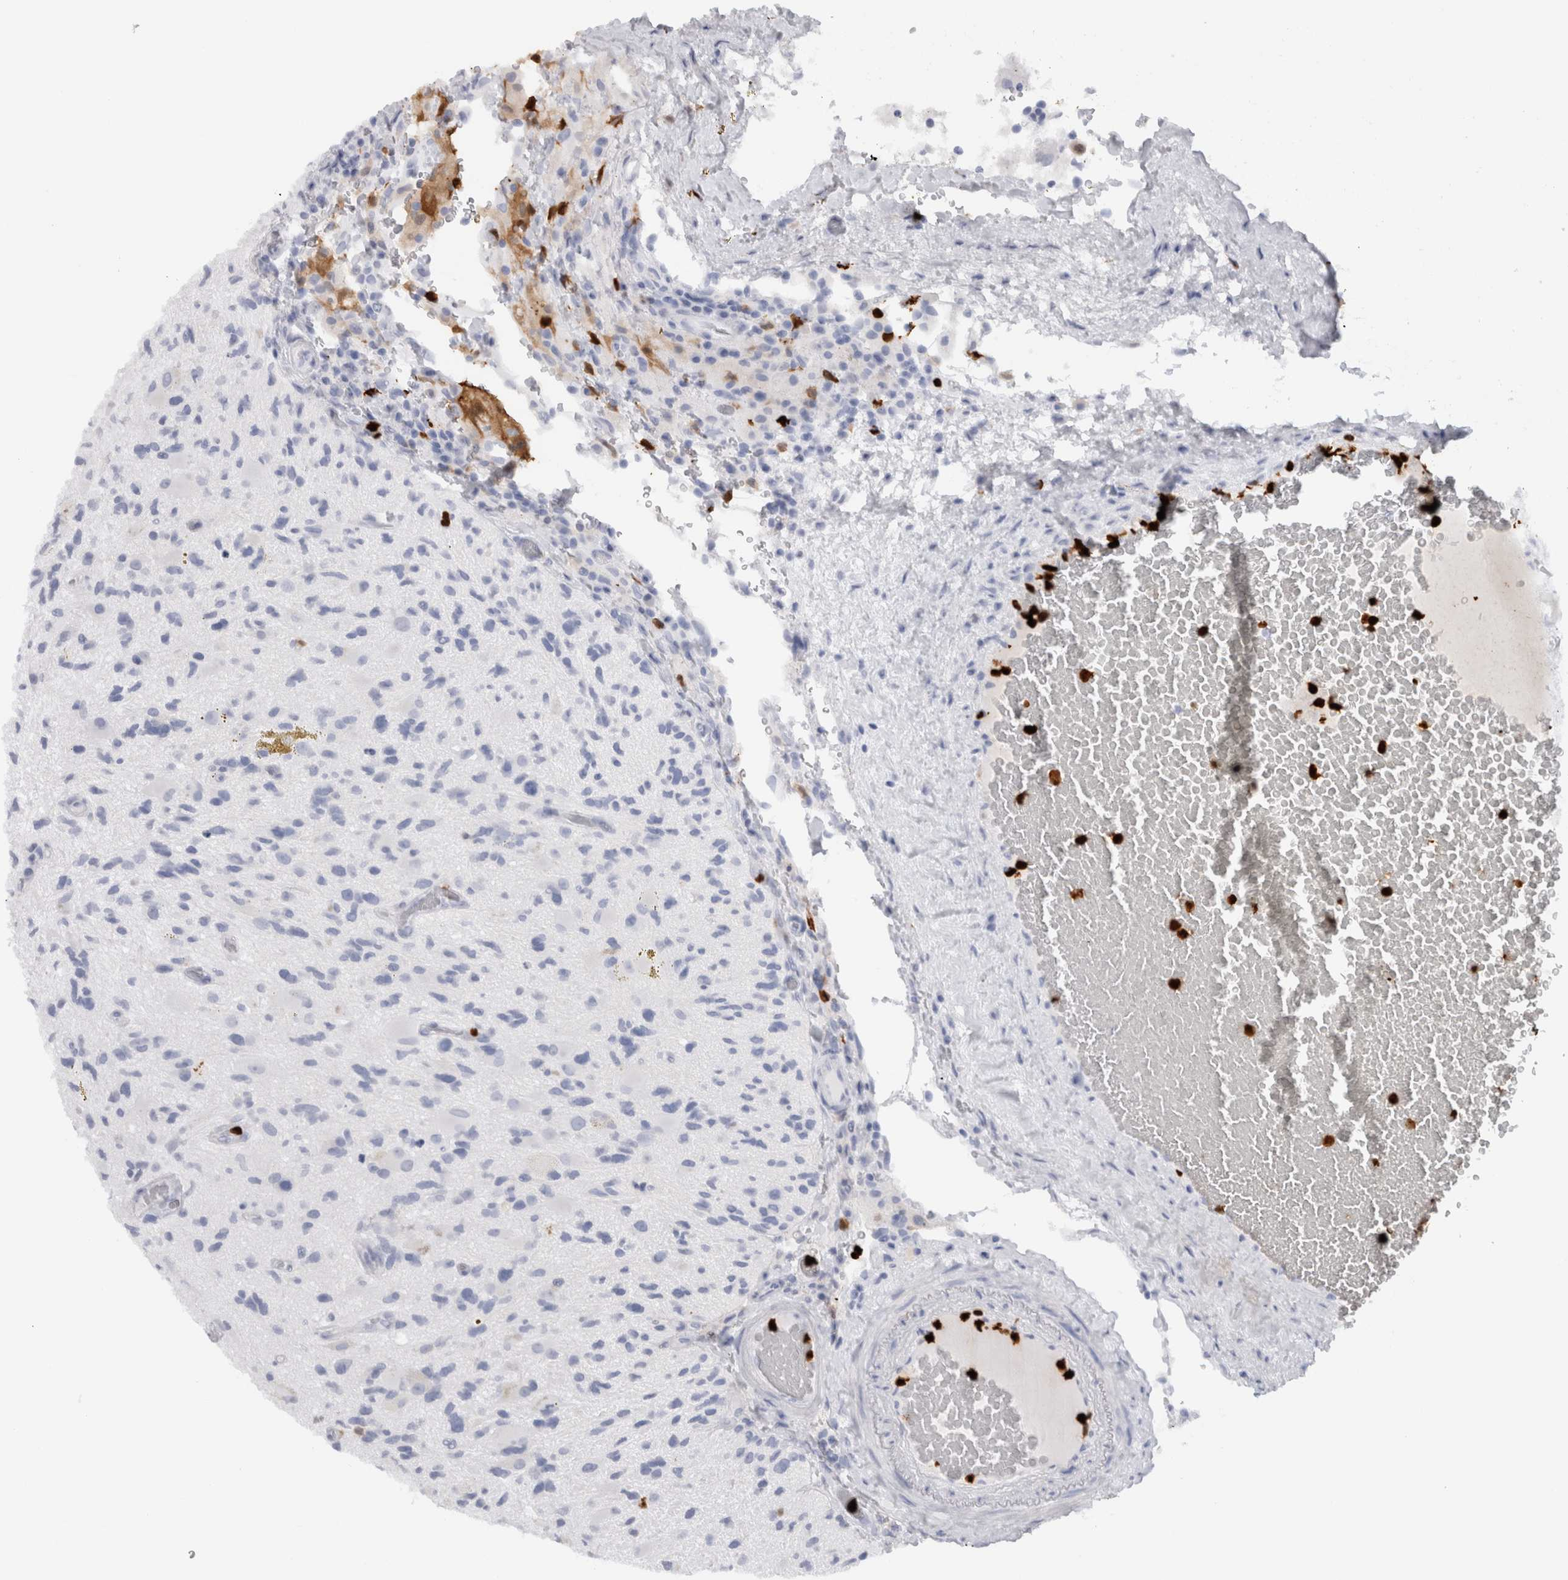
{"staining": {"intensity": "negative", "quantity": "none", "location": "none"}, "tissue": "glioma", "cell_type": "Tumor cells", "image_type": "cancer", "snomed": [{"axis": "morphology", "description": "Glioma, malignant, High grade"}, {"axis": "topography", "description": "Brain"}], "caption": "High power microscopy image of an immunohistochemistry (IHC) photomicrograph of glioma, revealing no significant expression in tumor cells.", "gene": "S100A8", "patient": {"sex": "male", "age": 33}}